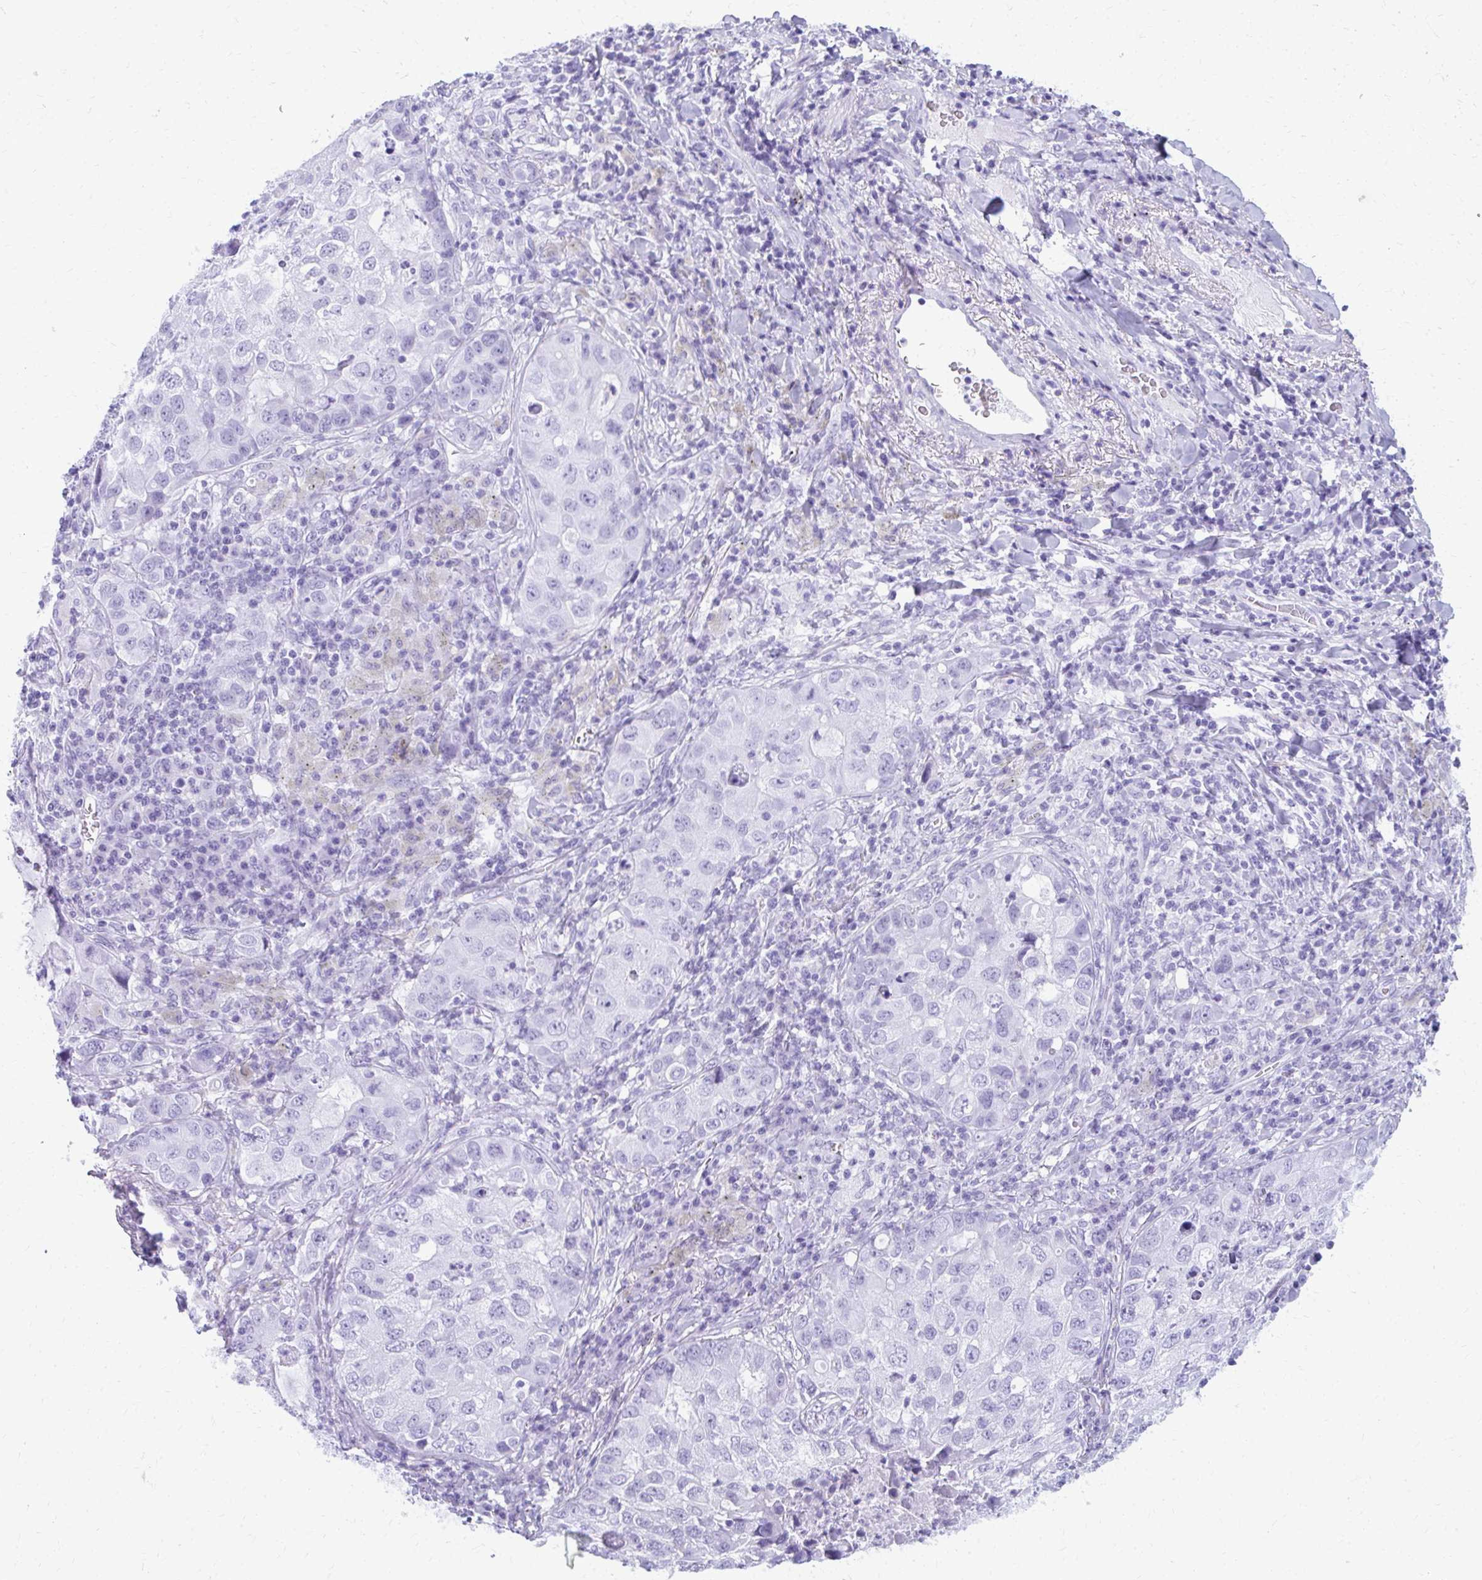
{"staining": {"intensity": "negative", "quantity": "none", "location": "none"}, "tissue": "lung cancer", "cell_type": "Tumor cells", "image_type": "cancer", "snomed": [{"axis": "morphology", "description": "Normal morphology"}, {"axis": "morphology", "description": "Adenocarcinoma, NOS"}, {"axis": "topography", "description": "Lymph node"}, {"axis": "topography", "description": "Lung"}], "caption": "Lung cancer was stained to show a protein in brown. There is no significant positivity in tumor cells.", "gene": "MAF1", "patient": {"sex": "female", "age": 51}}